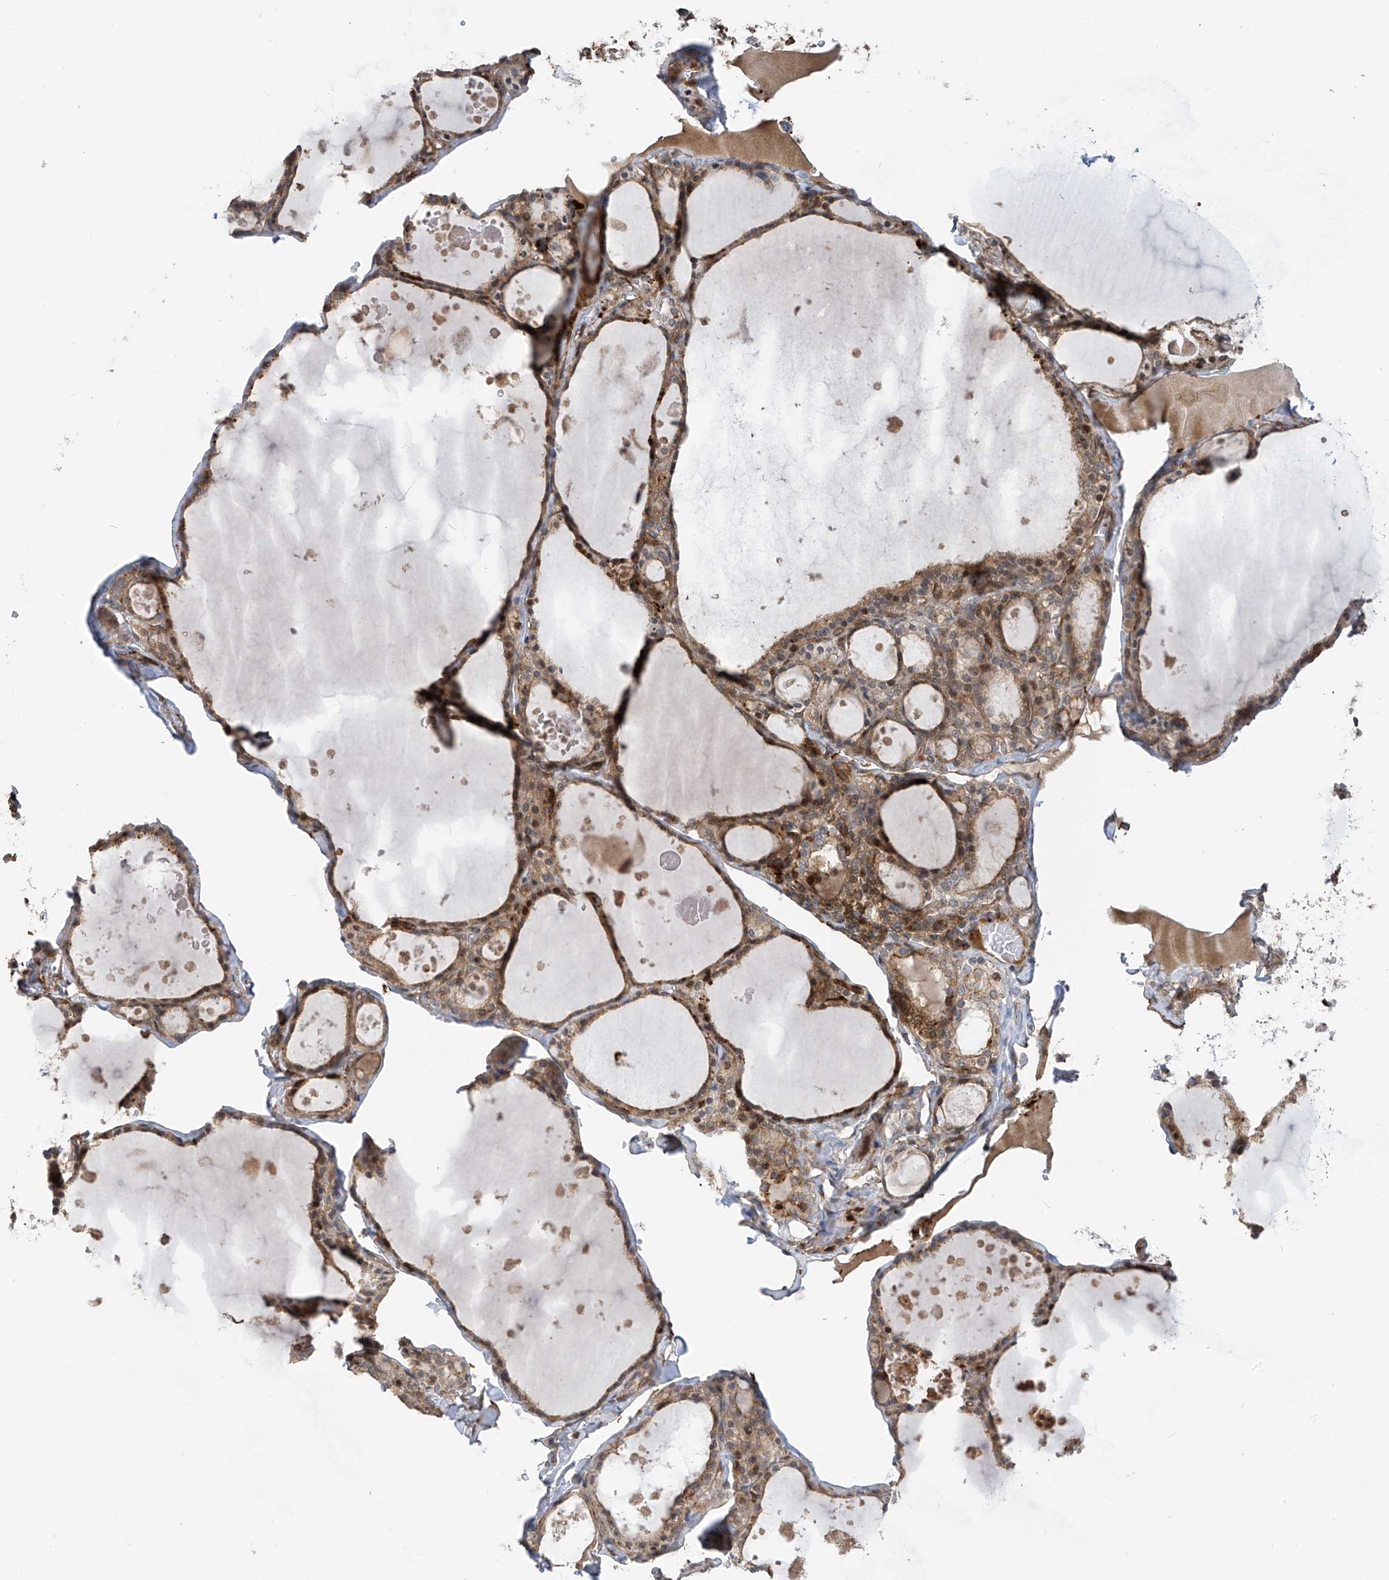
{"staining": {"intensity": "moderate", "quantity": ">75%", "location": "cytoplasmic/membranous"}, "tissue": "thyroid gland", "cell_type": "Glandular cells", "image_type": "normal", "snomed": [{"axis": "morphology", "description": "Normal tissue, NOS"}, {"axis": "topography", "description": "Thyroid gland"}], "caption": "Protein staining by immunohistochemistry (IHC) shows moderate cytoplasmic/membranous expression in about >75% of glandular cells in normal thyroid gland.", "gene": "ATAD2B", "patient": {"sex": "male", "age": 56}}